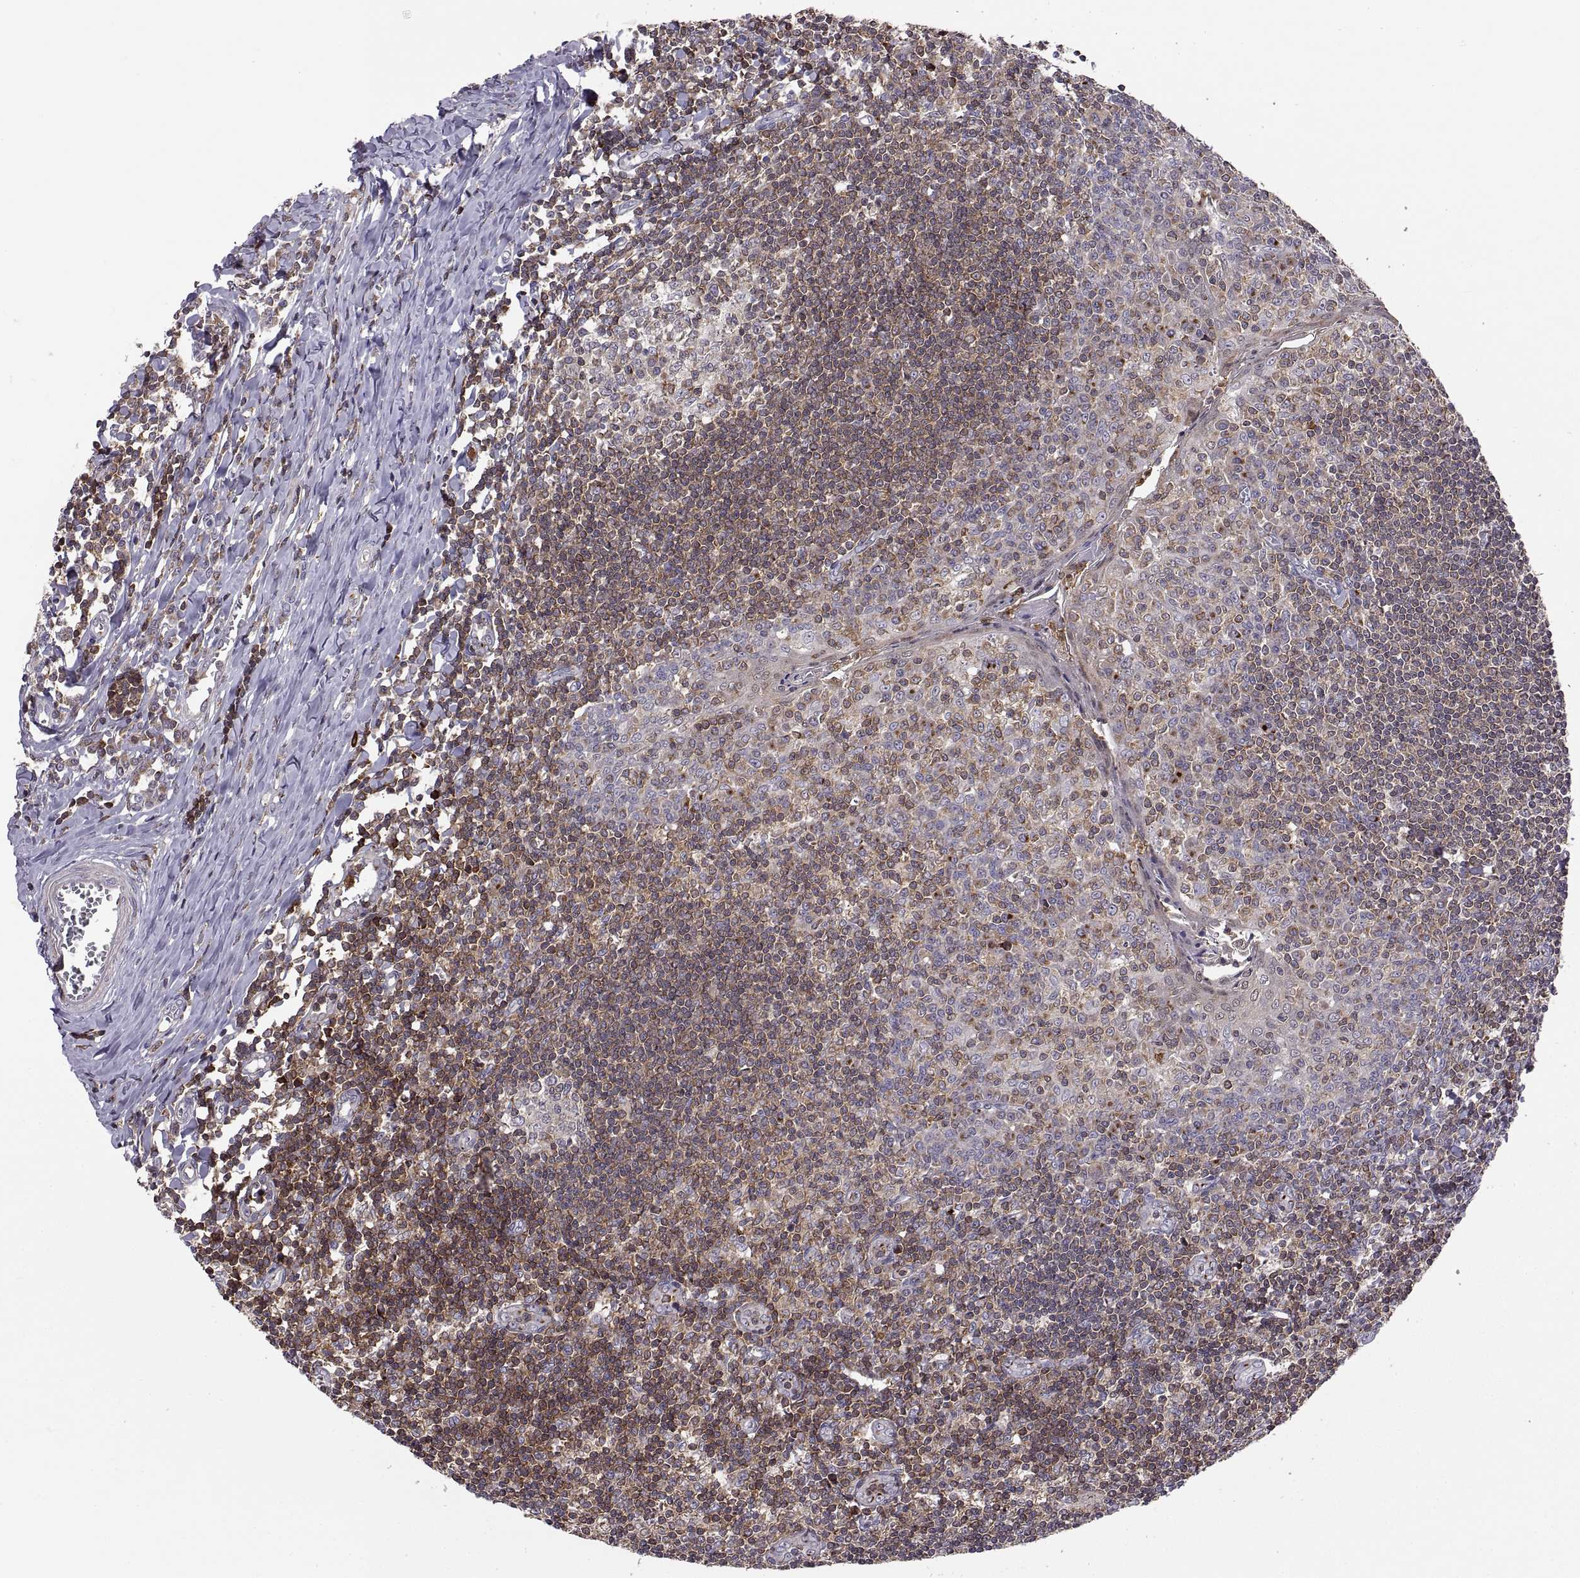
{"staining": {"intensity": "strong", "quantity": "<25%", "location": "cytoplasmic/membranous"}, "tissue": "tonsil", "cell_type": "Germinal center cells", "image_type": "normal", "snomed": [{"axis": "morphology", "description": "Normal tissue, NOS"}, {"axis": "topography", "description": "Tonsil"}], "caption": "A medium amount of strong cytoplasmic/membranous staining is identified in about <25% of germinal center cells in benign tonsil. Immunohistochemistry stains the protein of interest in brown and the nuclei are stained blue.", "gene": "ACAP1", "patient": {"sex": "female", "age": 12}}